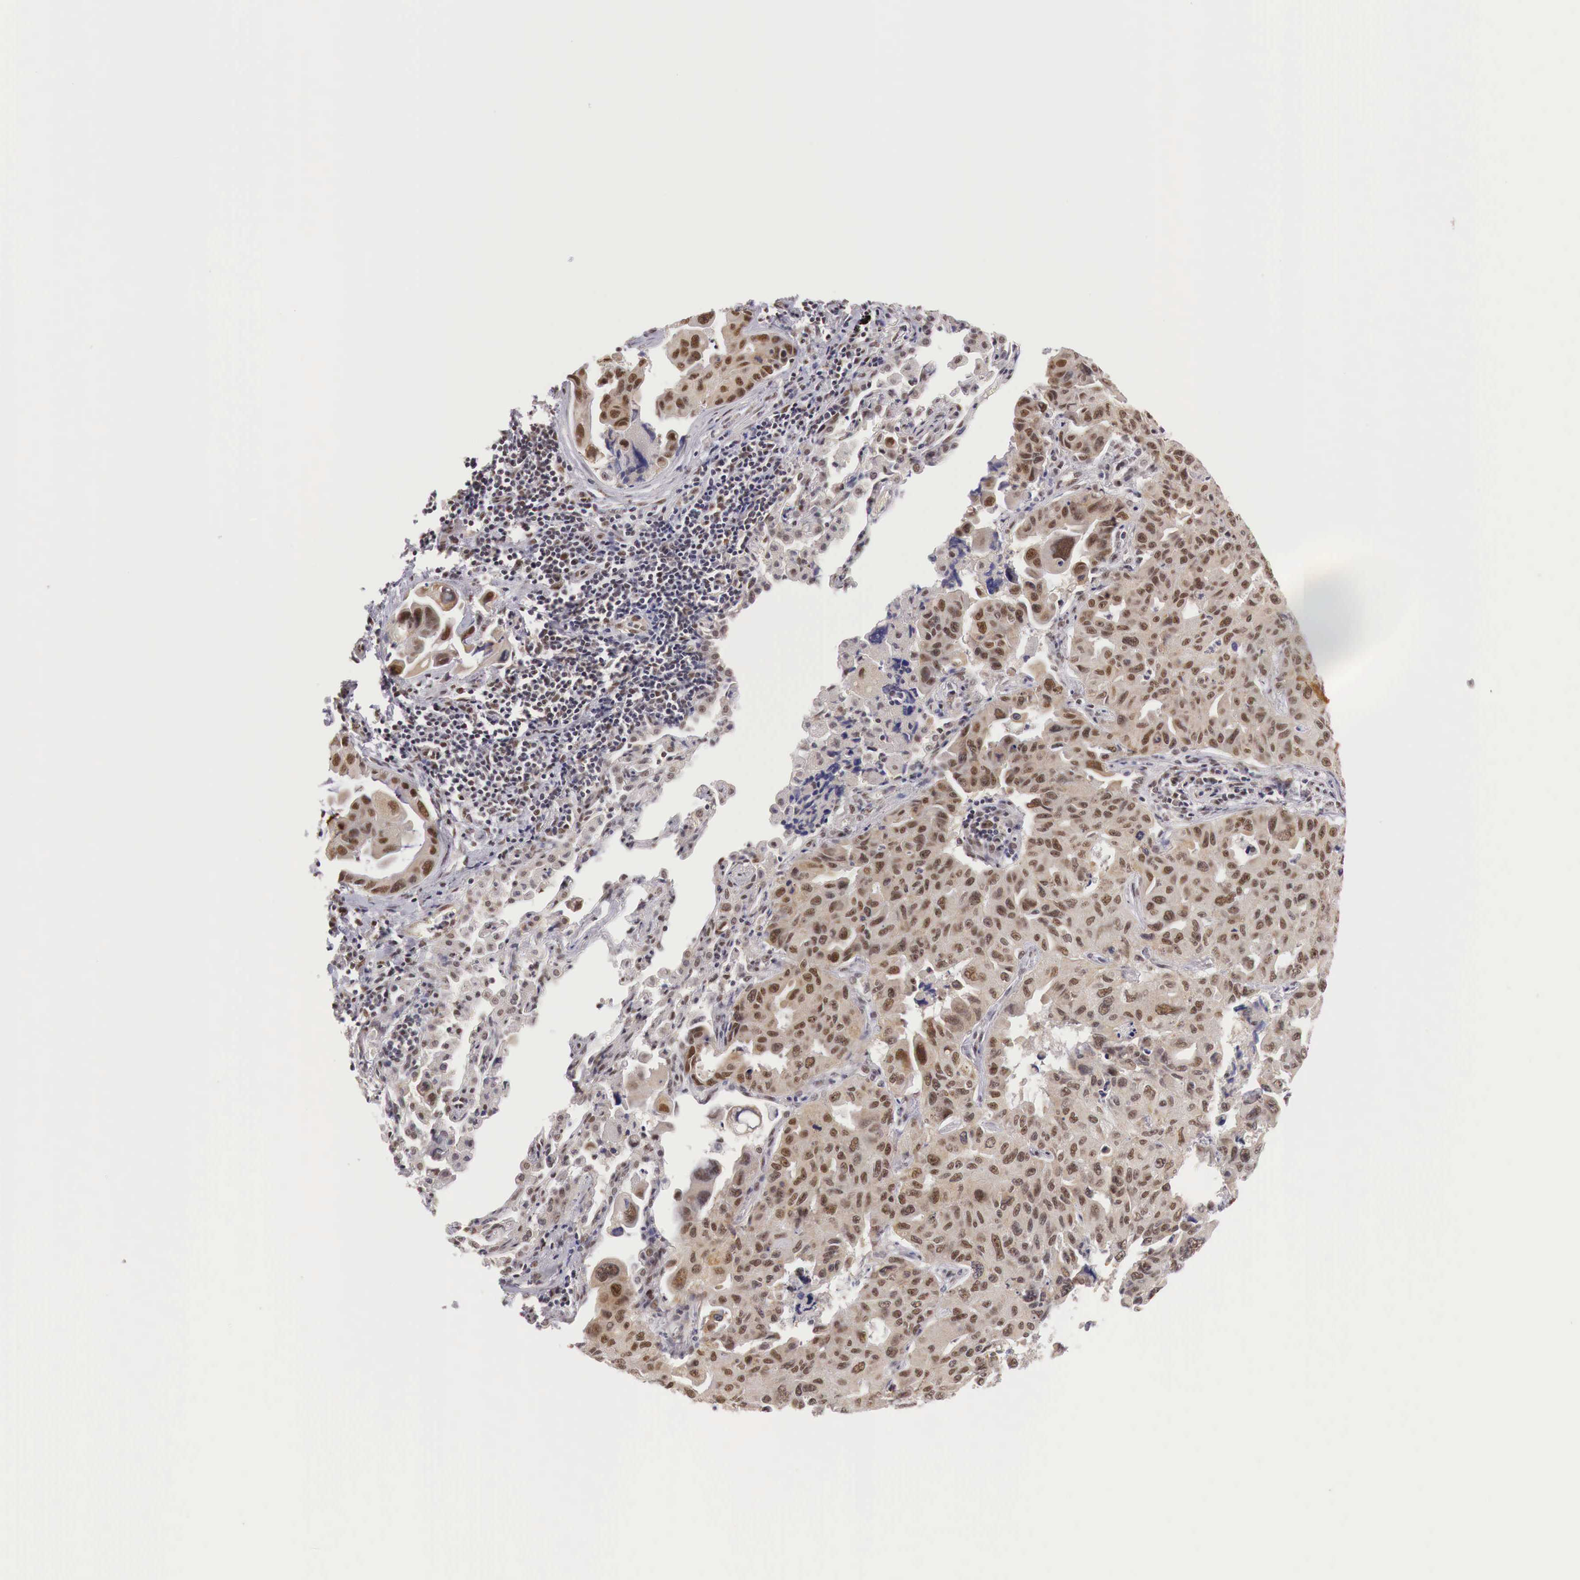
{"staining": {"intensity": "moderate", "quantity": ">75%", "location": "cytoplasmic/membranous,nuclear"}, "tissue": "lung cancer", "cell_type": "Tumor cells", "image_type": "cancer", "snomed": [{"axis": "morphology", "description": "Adenocarcinoma, NOS"}, {"axis": "topography", "description": "Lung"}], "caption": "A medium amount of moderate cytoplasmic/membranous and nuclear positivity is identified in approximately >75% of tumor cells in lung cancer (adenocarcinoma) tissue.", "gene": "GPKOW", "patient": {"sex": "male", "age": 64}}